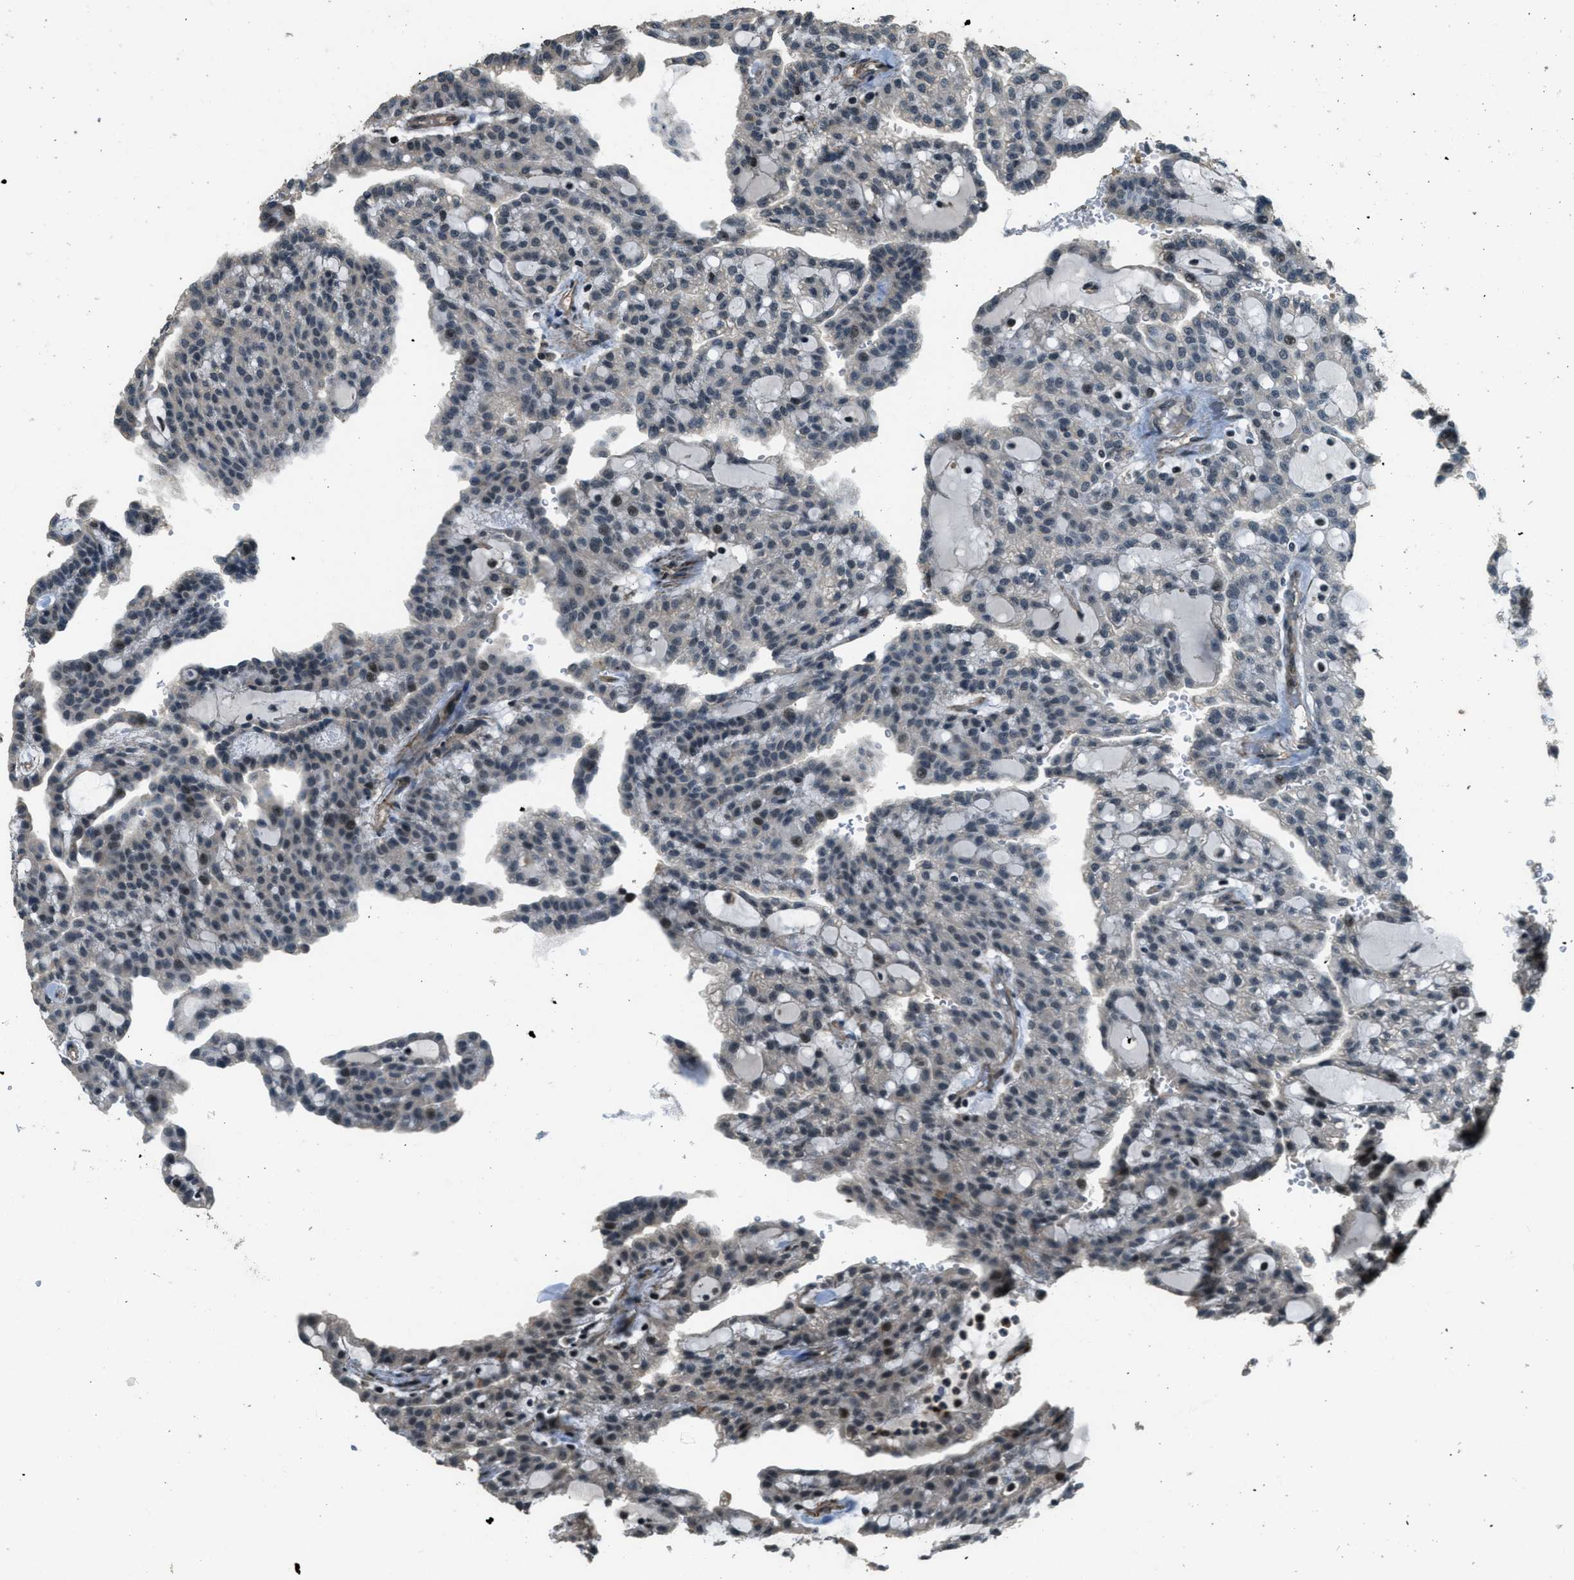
{"staining": {"intensity": "moderate", "quantity": "<25%", "location": "nuclear"}, "tissue": "renal cancer", "cell_type": "Tumor cells", "image_type": "cancer", "snomed": [{"axis": "morphology", "description": "Adenocarcinoma, NOS"}, {"axis": "topography", "description": "Kidney"}], "caption": "Immunohistochemistry (IHC) micrograph of human renal cancer (adenocarcinoma) stained for a protein (brown), which displays low levels of moderate nuclear staining in about <25% of tumor cells.", "gene": "MED21", "patient": {"sex": "male", "age": 63}}